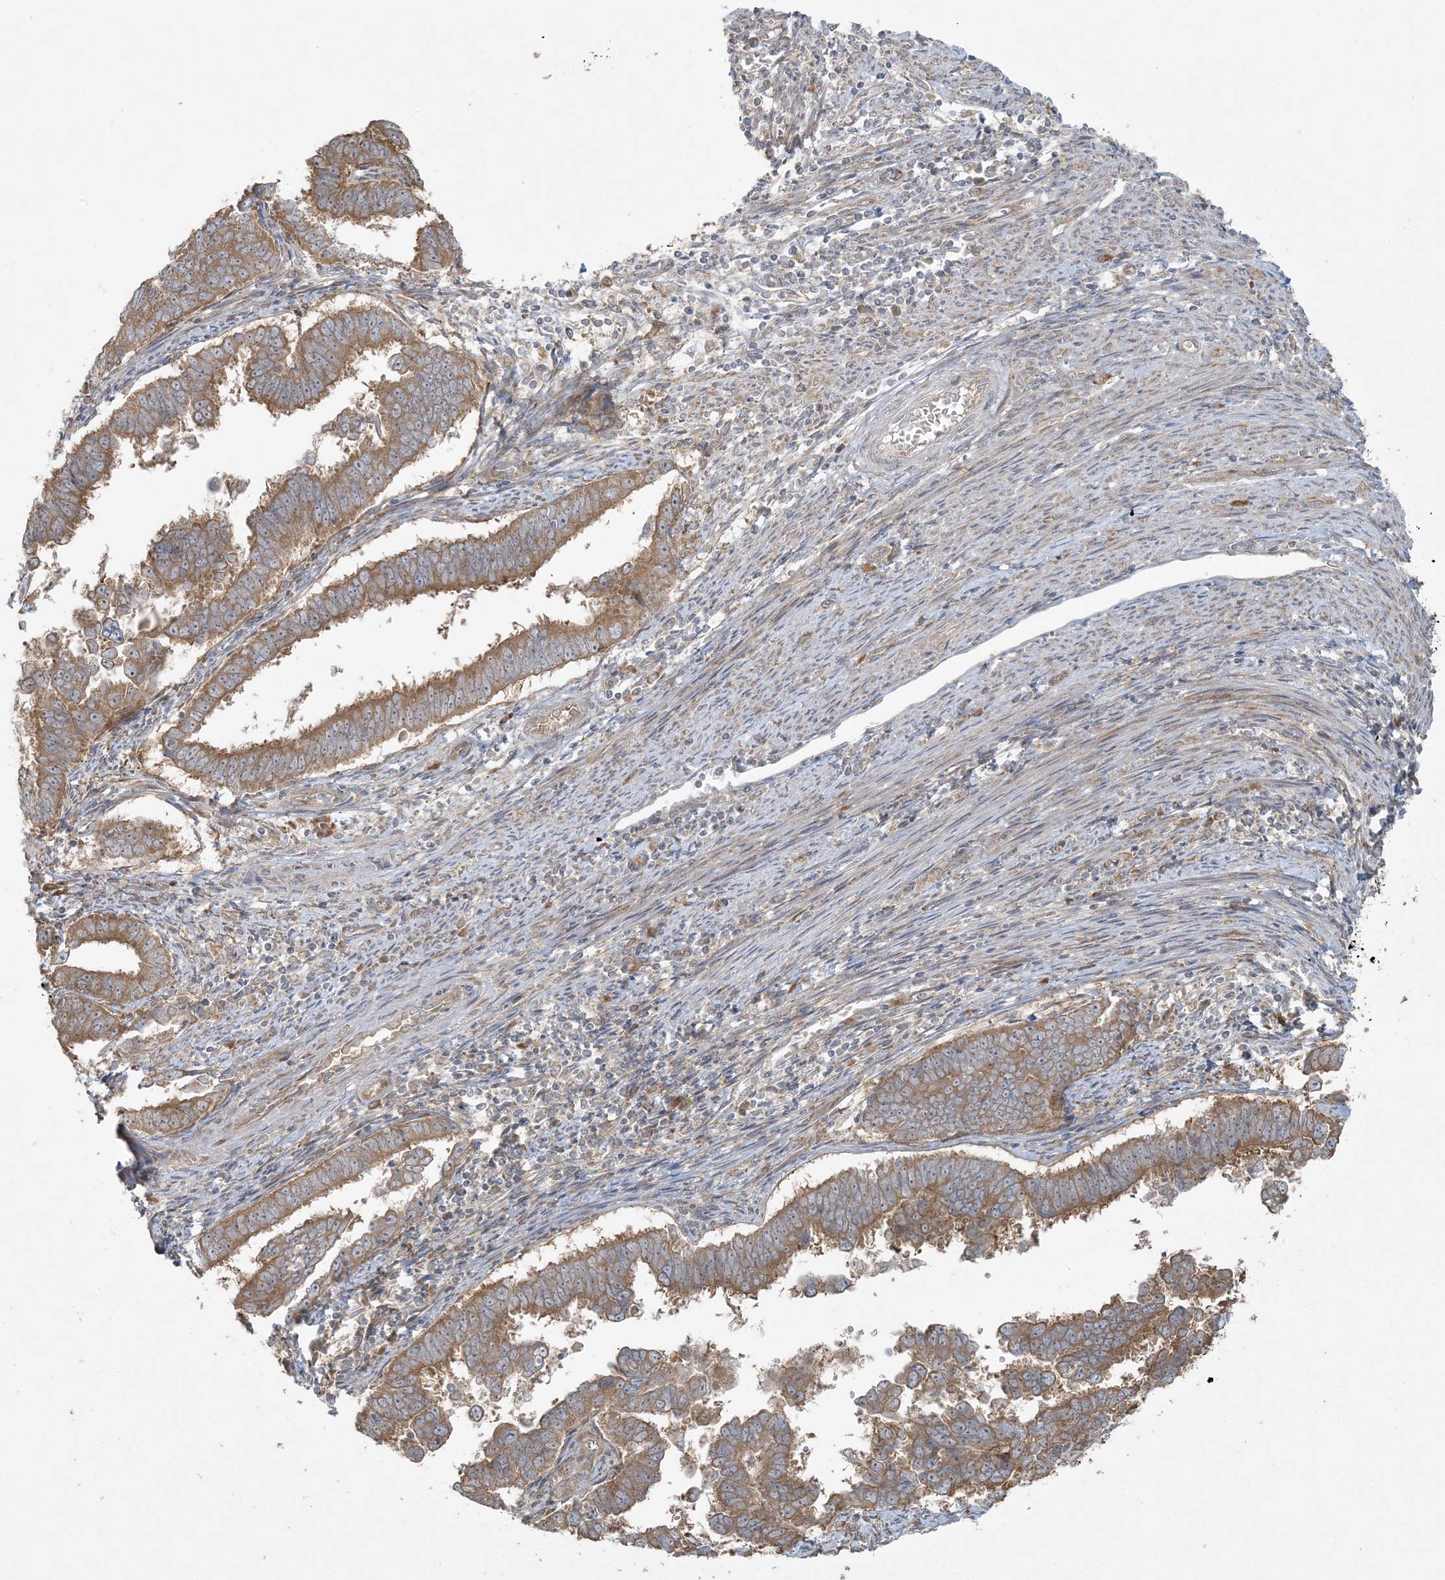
{"staining": {"intensity": "moderate", "quantity": ">75%", "location": "cytoplasmic/membranous"}, "tissue": "endometrial cancer", "cell_type": "Tumor cells", "image_type": "cancer", "snomed": [{"axis": "morphology", "description": "Adenocarcinoma, NOS"}, {"axis": "topography", "description": "Endometrium"}], "caption": "Adenocarcinoma (endometrial) stained with a protein marker exhibits moderate staining in tumor cells.", "gene": "ZNF263", "patient": {"sex": "female", "age": 75}}